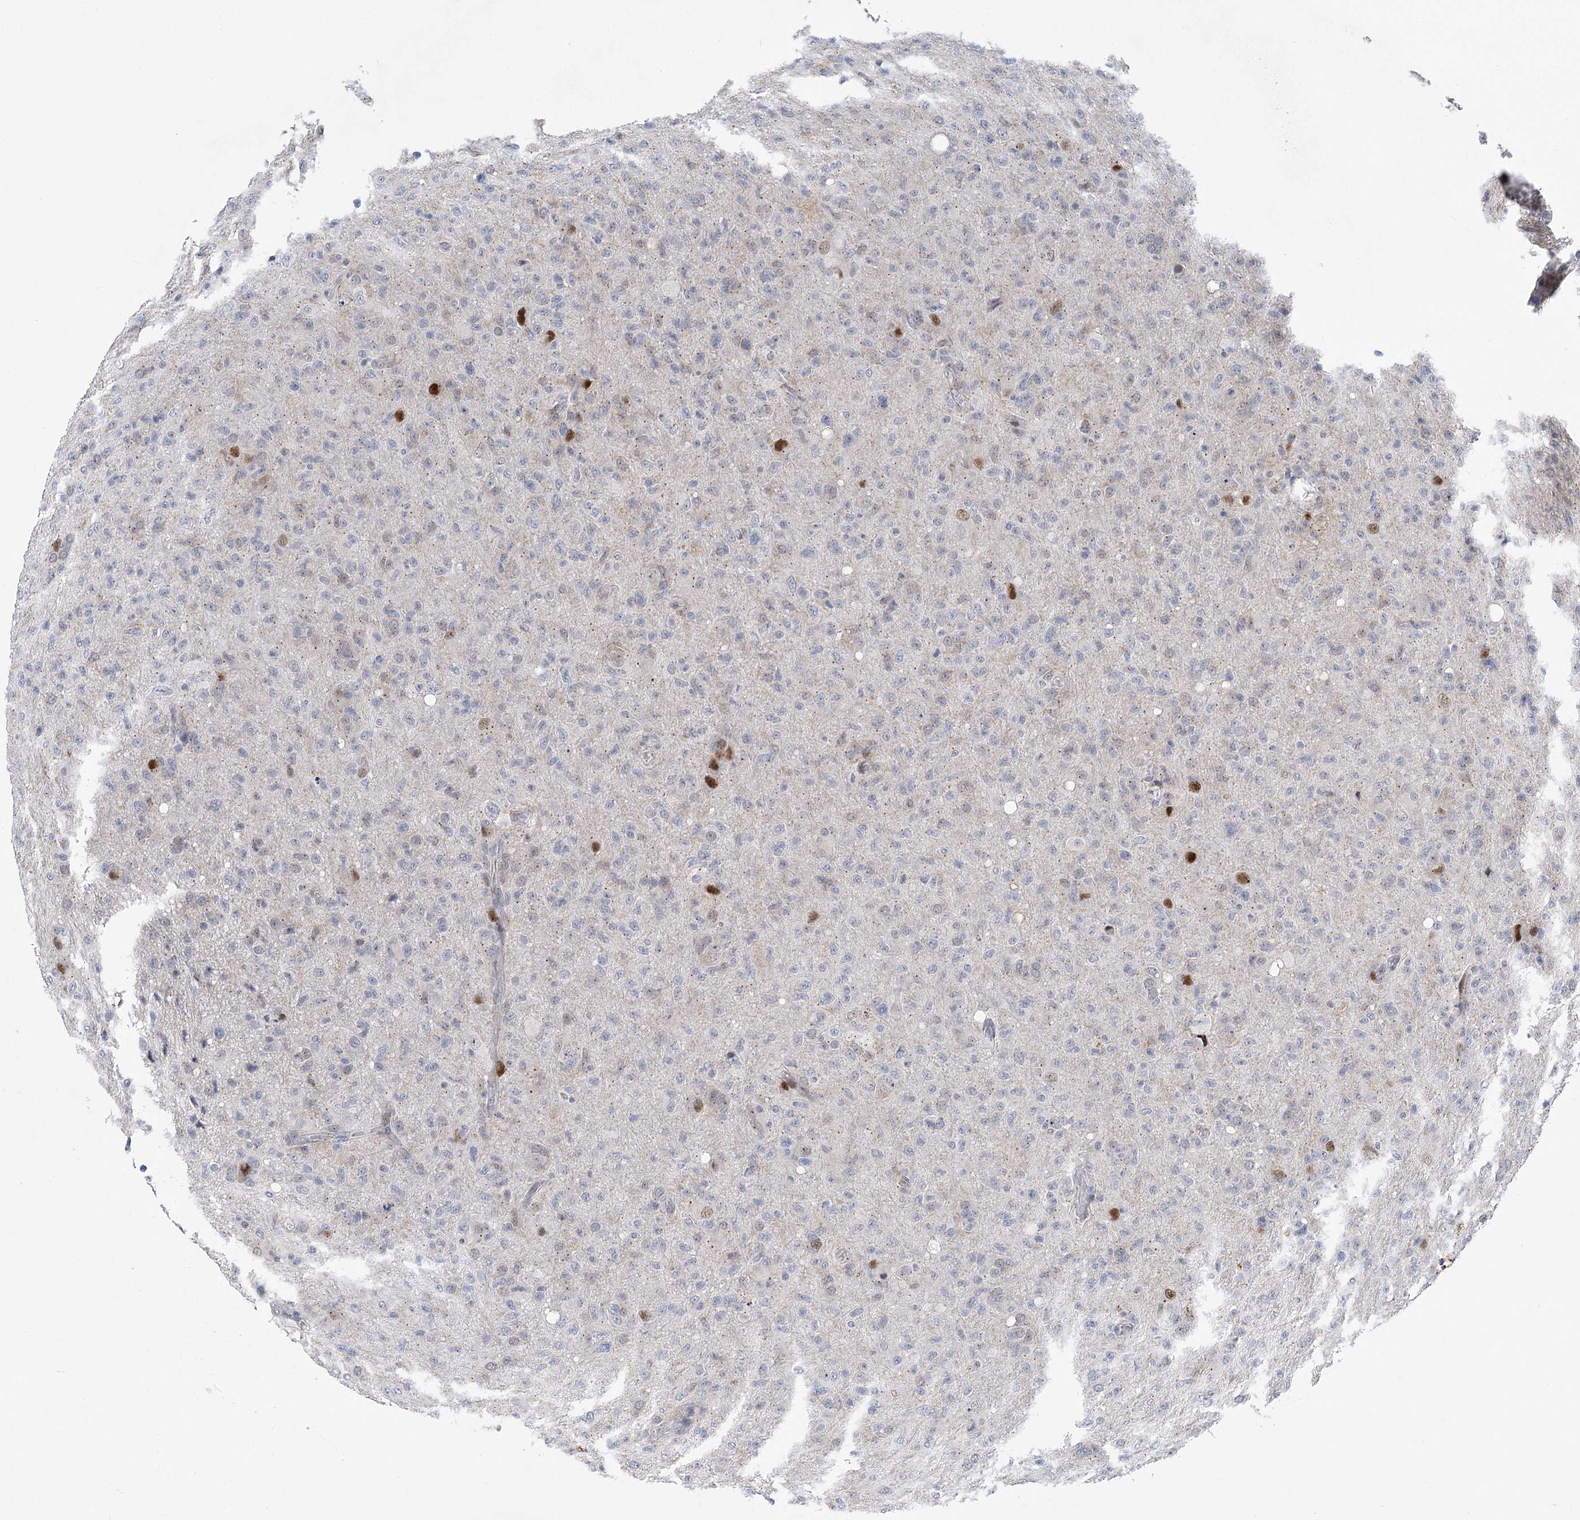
{"staining": {"intensity": "negative", "quantity": "none", "location": "none"}, "tissue": "glioma", "cell_type": "Tumor cells", "image_type": "cancer", "snomed": [{"axis": "morphology", "description": "Glioma, malignant, High grade"}, {"axis": "topography", "description": "Brain"}], "caption": "An image of human malignant glioma (high-grade) is negative for staining in tumor cells. (Brightfield microscopy of DAB immunohistochemistry (IHC) at high magnification).", "gene": "CAMTA1", "patient": {"sex": "female", "age": 57}}